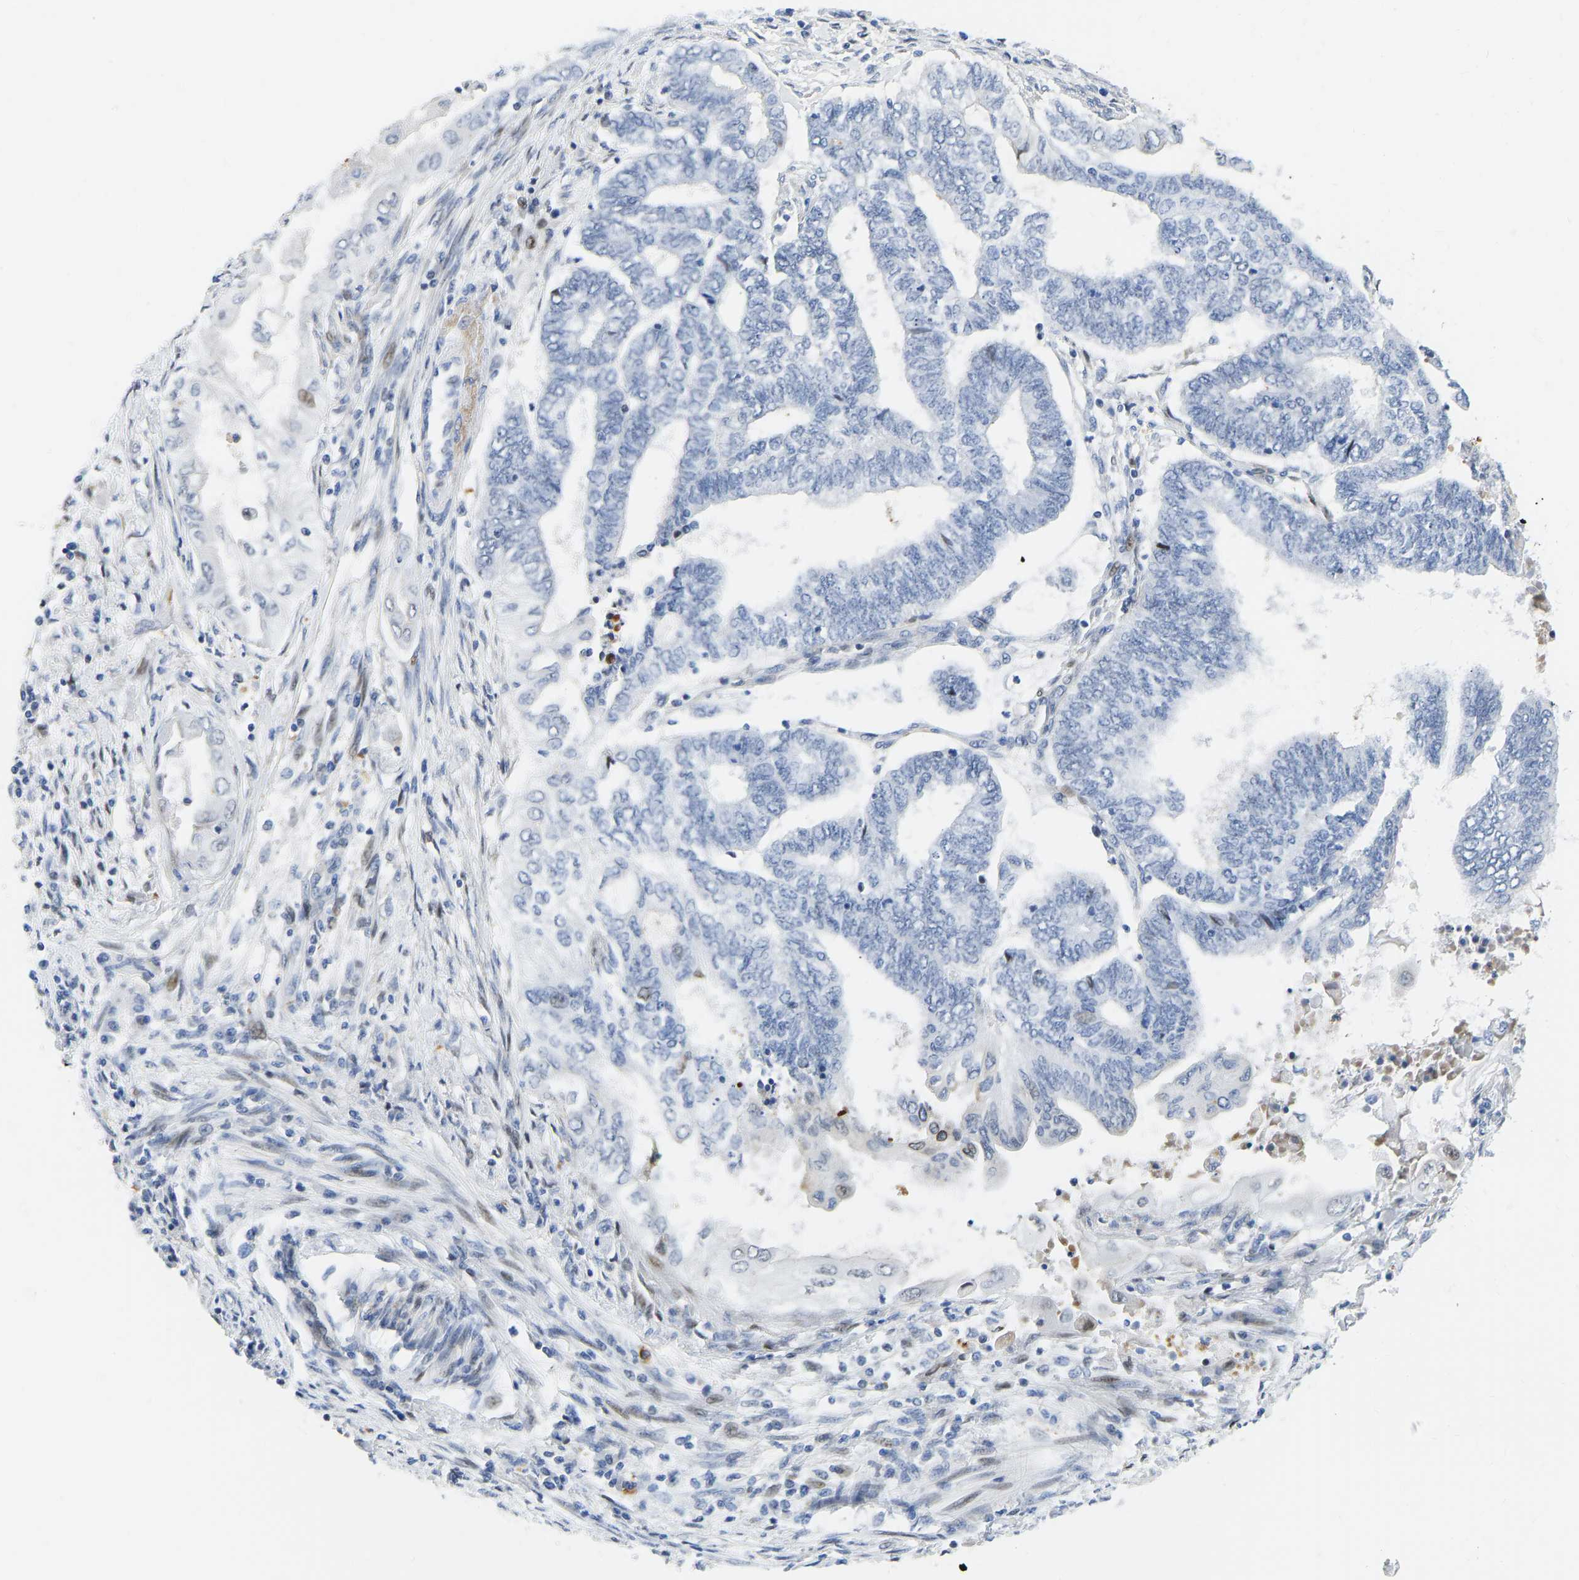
{"staining": {"intensity": "negative", "quantity": "none", "location": "none"}, "tissue": "endometrial cancer", "cell_type": "Tumor cells", "image_type": "cancer", "snomed": [{"axis": "morphology", "description": "Adenocarcinoma, NOS"}, {"axis": "topography", "description": "Uterus"}, {"axis": "topography", "description": "Endometrium"}], "caption": "The micrograph demonstrates no staining of tumor cells in adenocarcinoma (endometrial).", "gene": "HDAC5", "patient": {"sex": "female", "age": 70}}